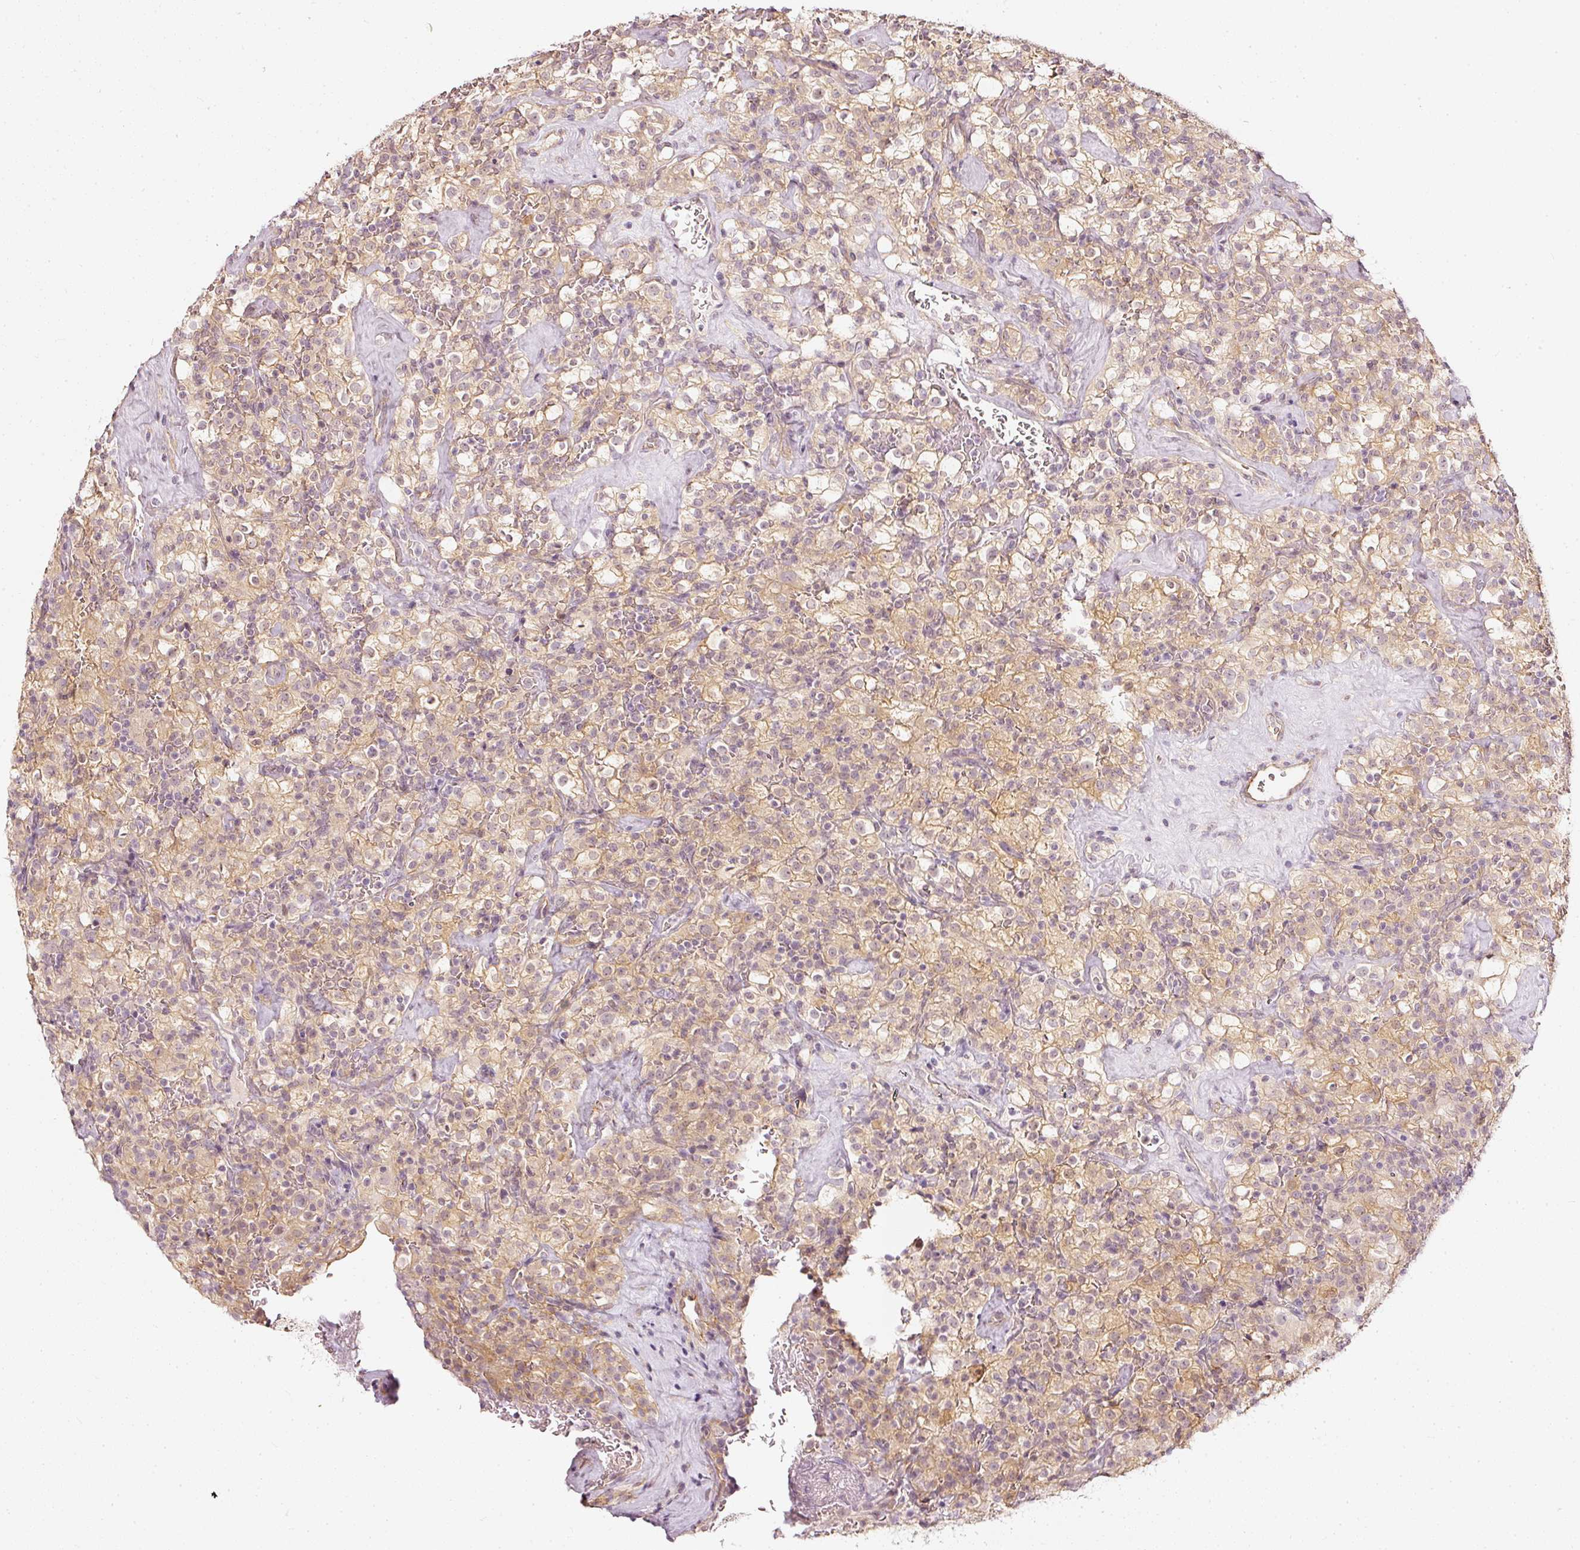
{"staining": {"intensity": "weak", "quantity": ">75%", "location": "cytoplasmic/membranous"}, "tissue": "renal cancer", "cell_type": "Tumor cells", "image_type": "cancer", "snomed": [{"axis": "morphology", "description": "Adenocarcinoma, NOS"}, {"axis": "topography", "description": "Kidney"}], "caption": "Brown immunohistochemical staining in human renal cancer (adenocarcinoma) exhibits weak cytoplasmic/membranous positivity in approximately >75% of tumor cells.", "gene": "DRD2", "patient": {"sex": "female", "age": 74}}